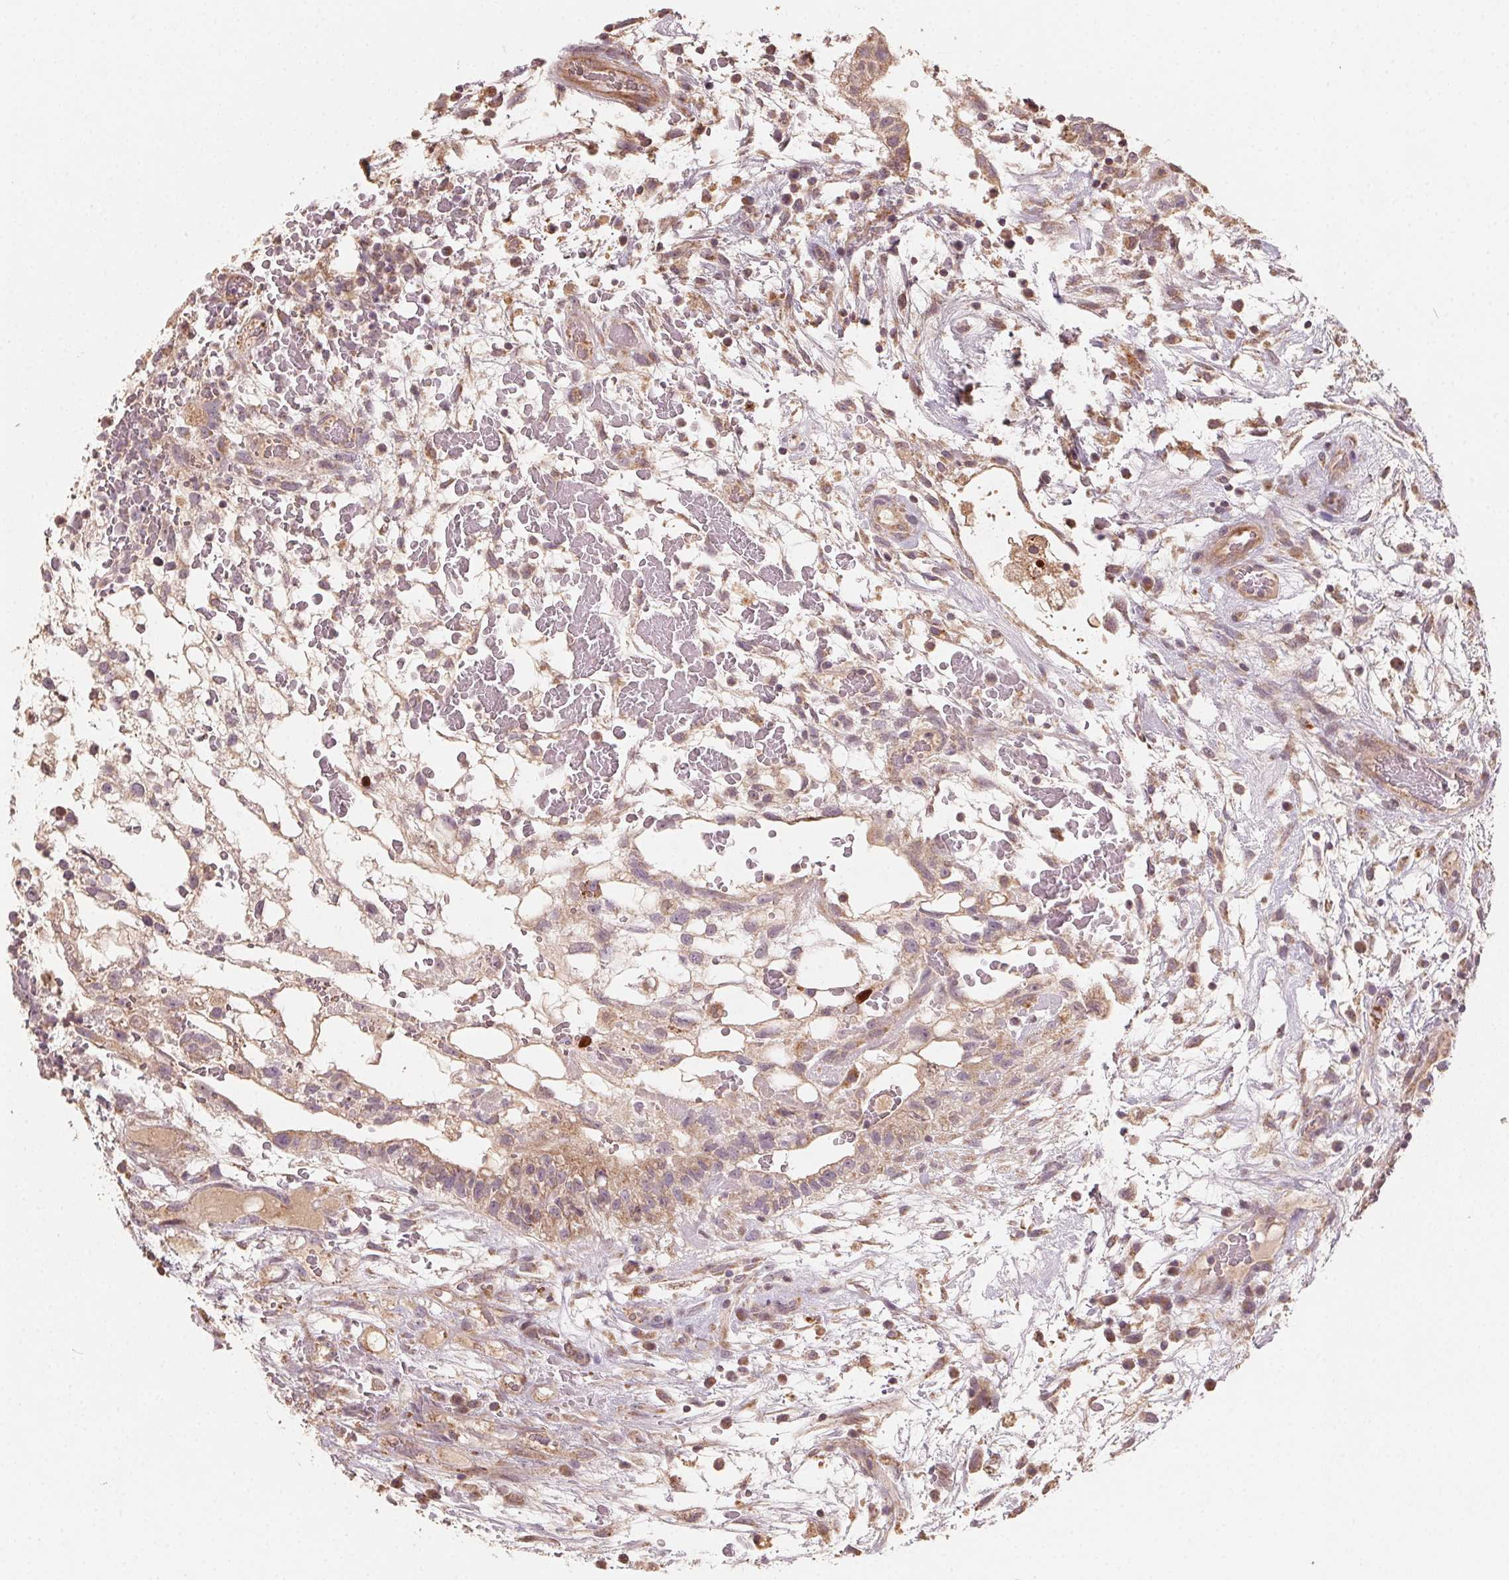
{"staining": {"intensity": "weak", "quantity": ">75%", "location": "cytoplasmic/membranous"}, "tissue": "testis cancer", "cell_type": "Tumor cells", "image_type": "cancer", "snomed": [{"axis": "morphology", "description": "Normal tissue, NOS"}, {"axis": "morphology", "description": "Carcinoma, Embryonal, NOS"}, {"axis": "topography", "description": "Testis"}], "caption": "This is a micrograph of IHC staining of testis embryonal carcinoma, which shows weak positivity in the cytoplasmic/membranous of tumor cells.", "gene": "WBP2", "patient": {"sex": "male", "age": 32}}